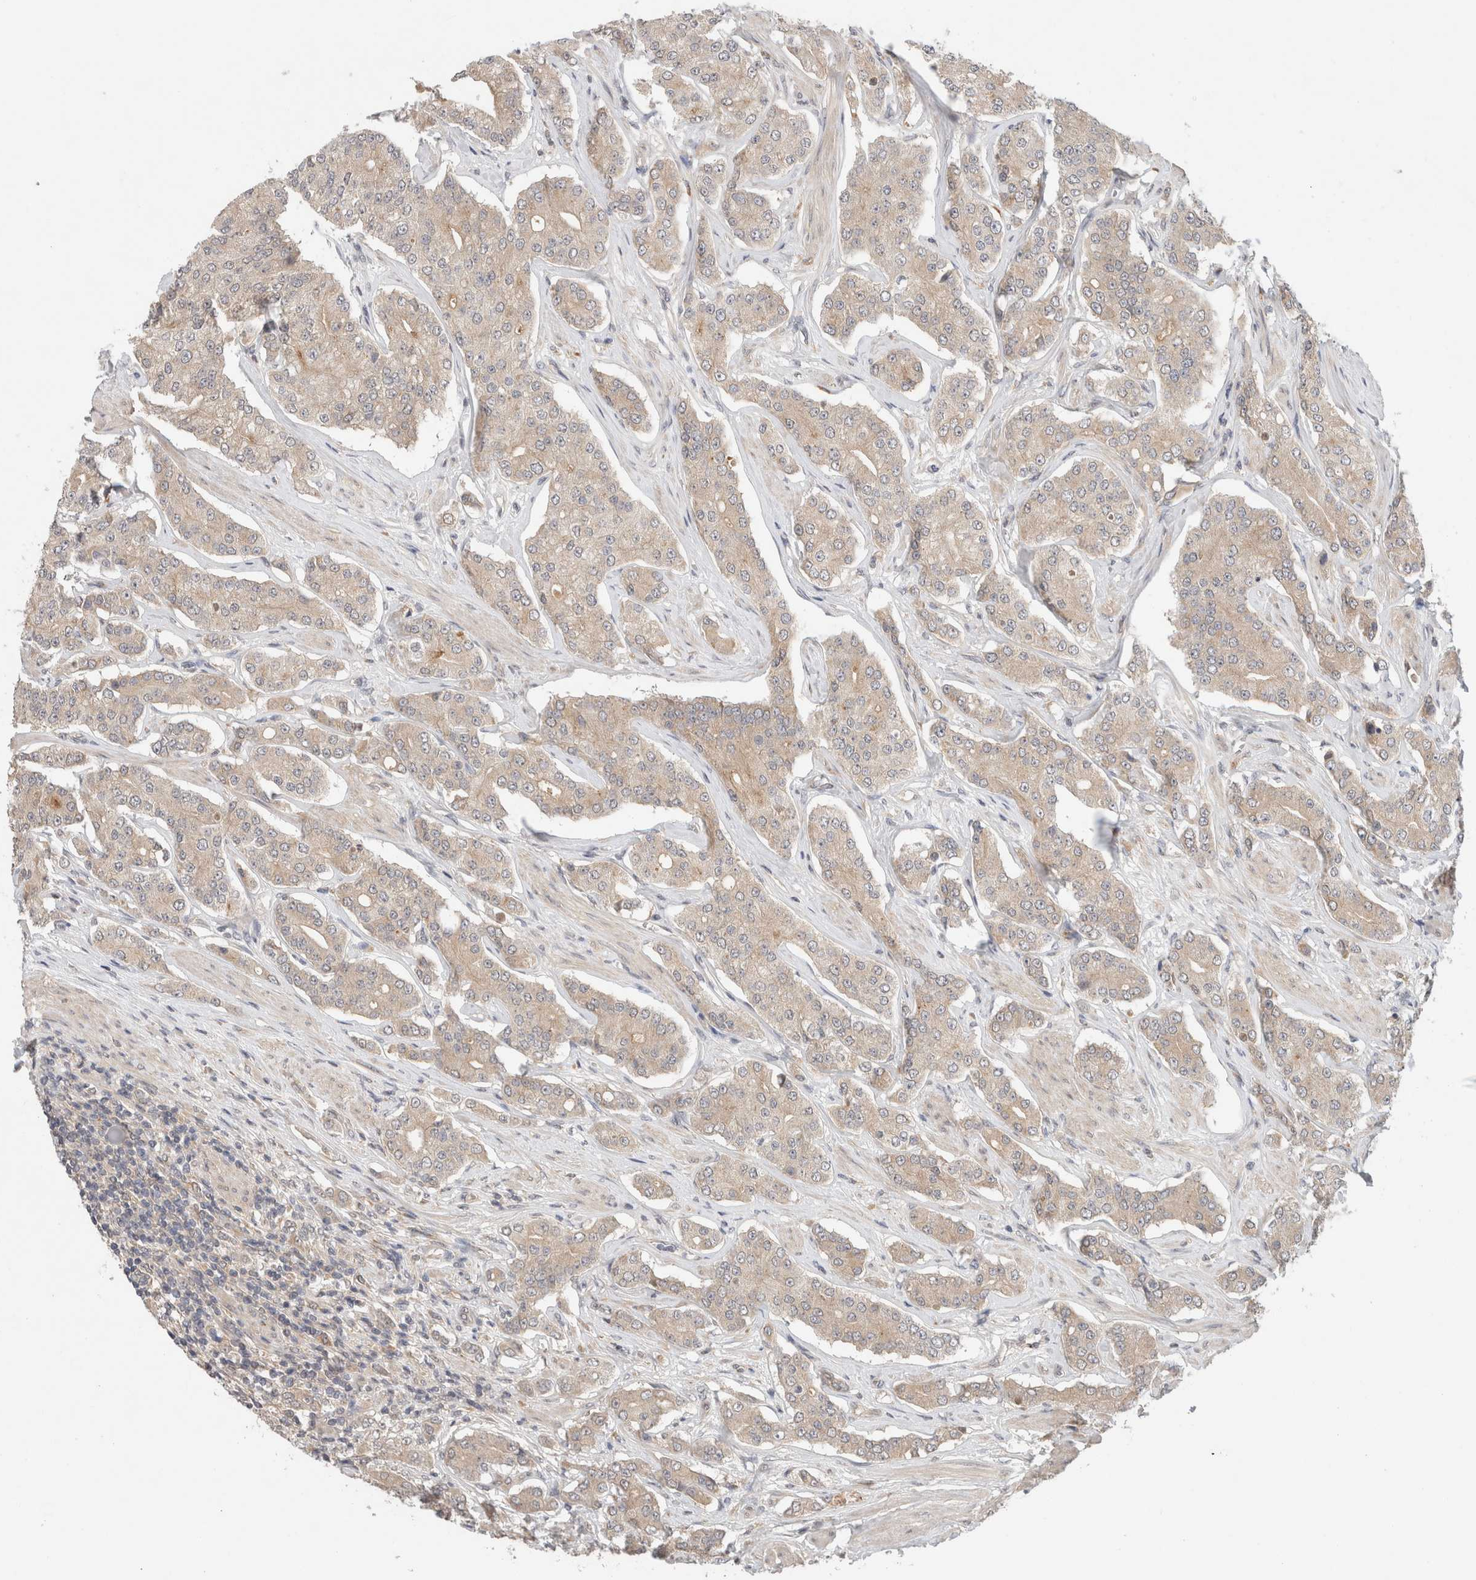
{"staining": {"intensity": "weak", "quantity": "25%-75%", "location": "cytoplasmic/membranous"}, "tissue": "prostate cancer", "cell_type": "Tumor cells", "image_type": "cancer", "snomed": [{"axis": "morphology", "description": "Adenocarcinoma, High grade"}, {"axis": "topography", "description": "Prostate"}], "caption": "This is an image of immunohistochemistry staining of high-grade adenocarcinoma (prostate), which shows weak staining in the cytoplasmic/membranous of tumor cells.", "gene": "SGK1", "patient": {"sex": "male", "age": 71}}